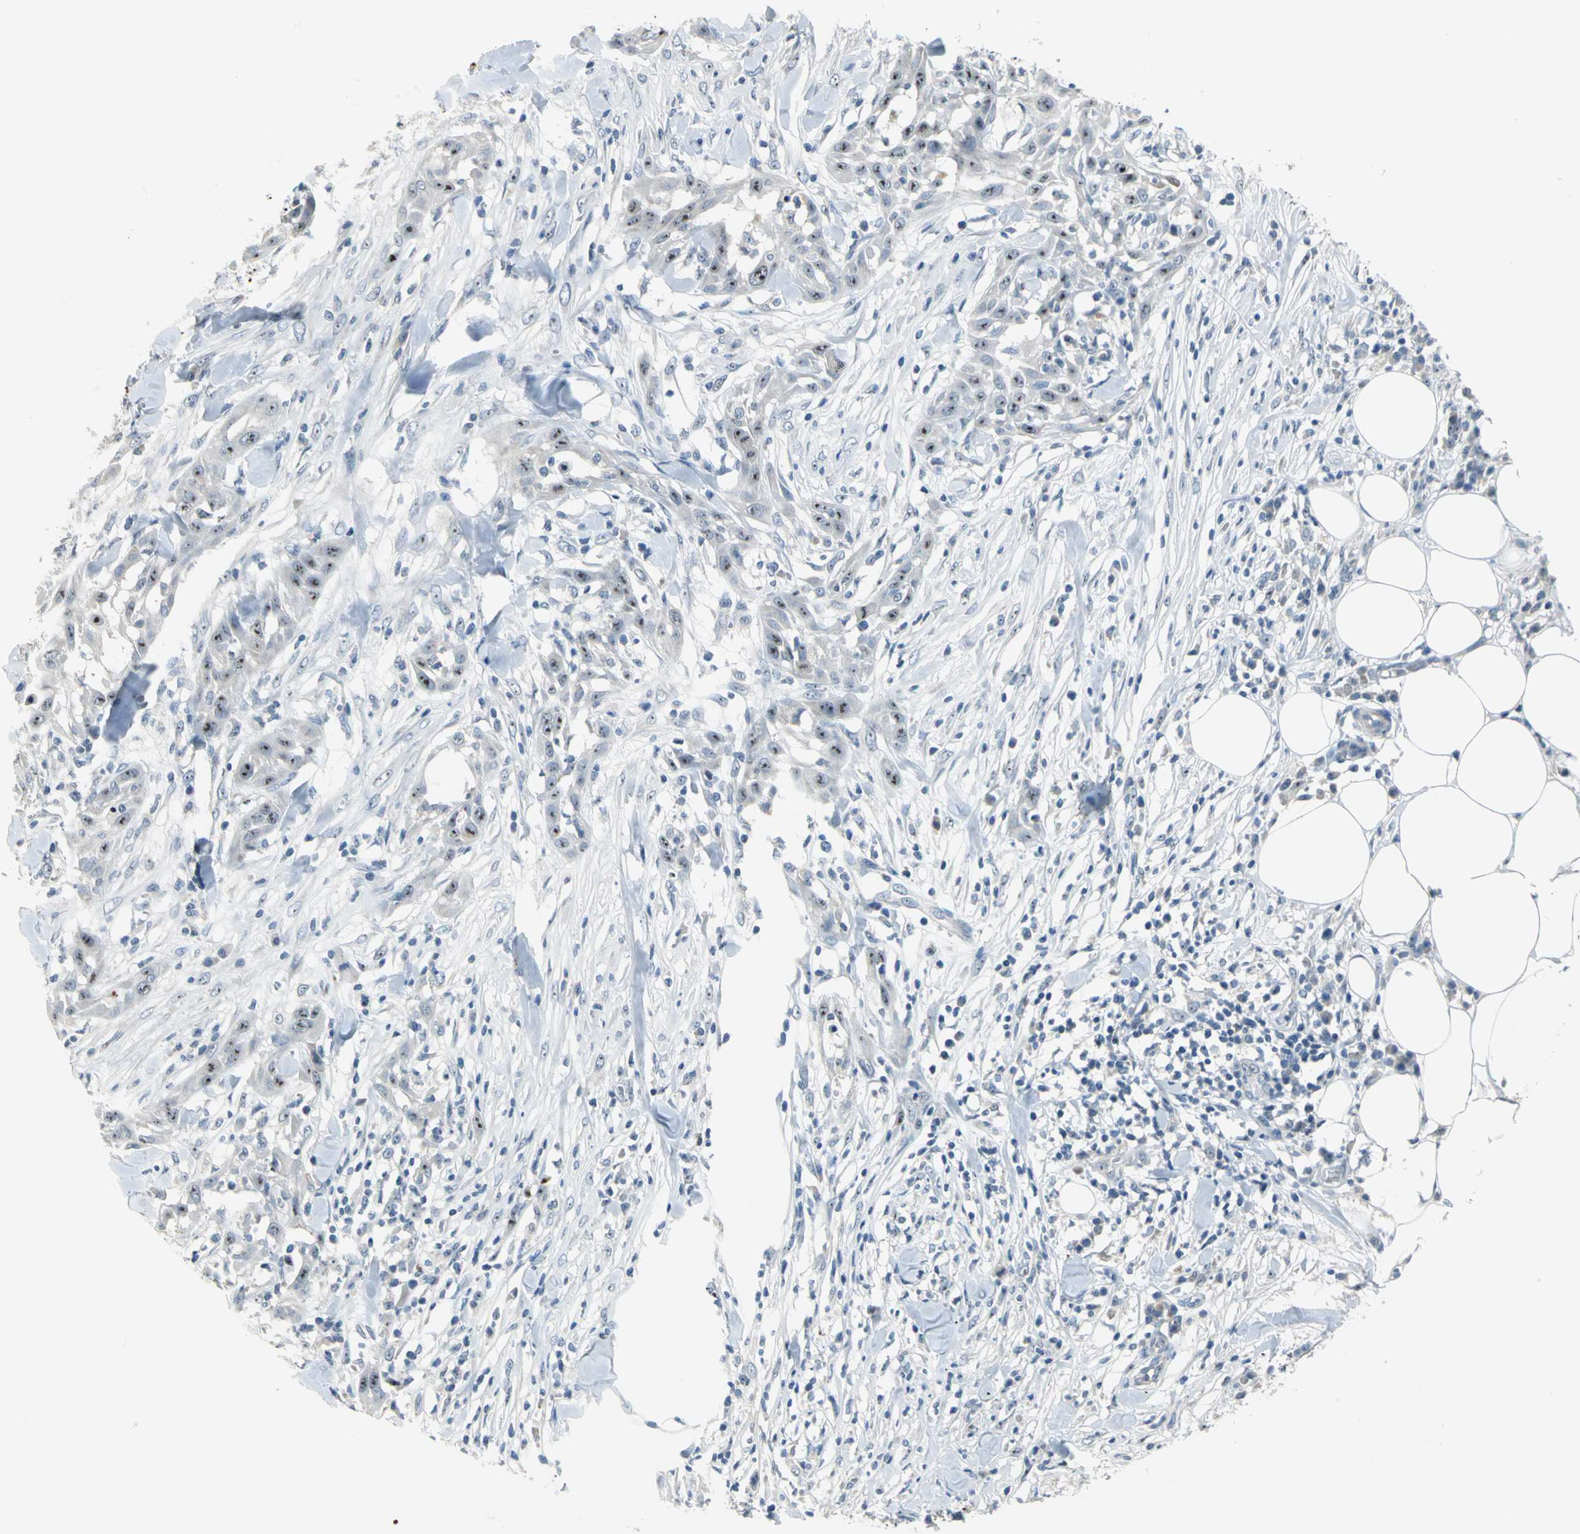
{"staining": {"intensity": "strong", "quantity": ">75%", "location": "nuclear"}, "tissue": "skin cancer", "cell_type": "Tumor cells", "image_type": "cancer", "snomed": [{"axis": "morphology", "description": "Squamous cell carcinoma, NOS"}, {"axis": "topography", "description": "Skin"}], "caption": "Immunohistochemistry (DAB (3,3'-diaminobenzidine)) staining of human skin squamous cell carcinoma exhibits strong nuclear protein staining in approximately >75% of tumor cells. The protein of interest is shown in brown color, while the nuclei are stained blue.", "gene": "MYBBP1A", "patient": {"sex": "male", "age": 24}}